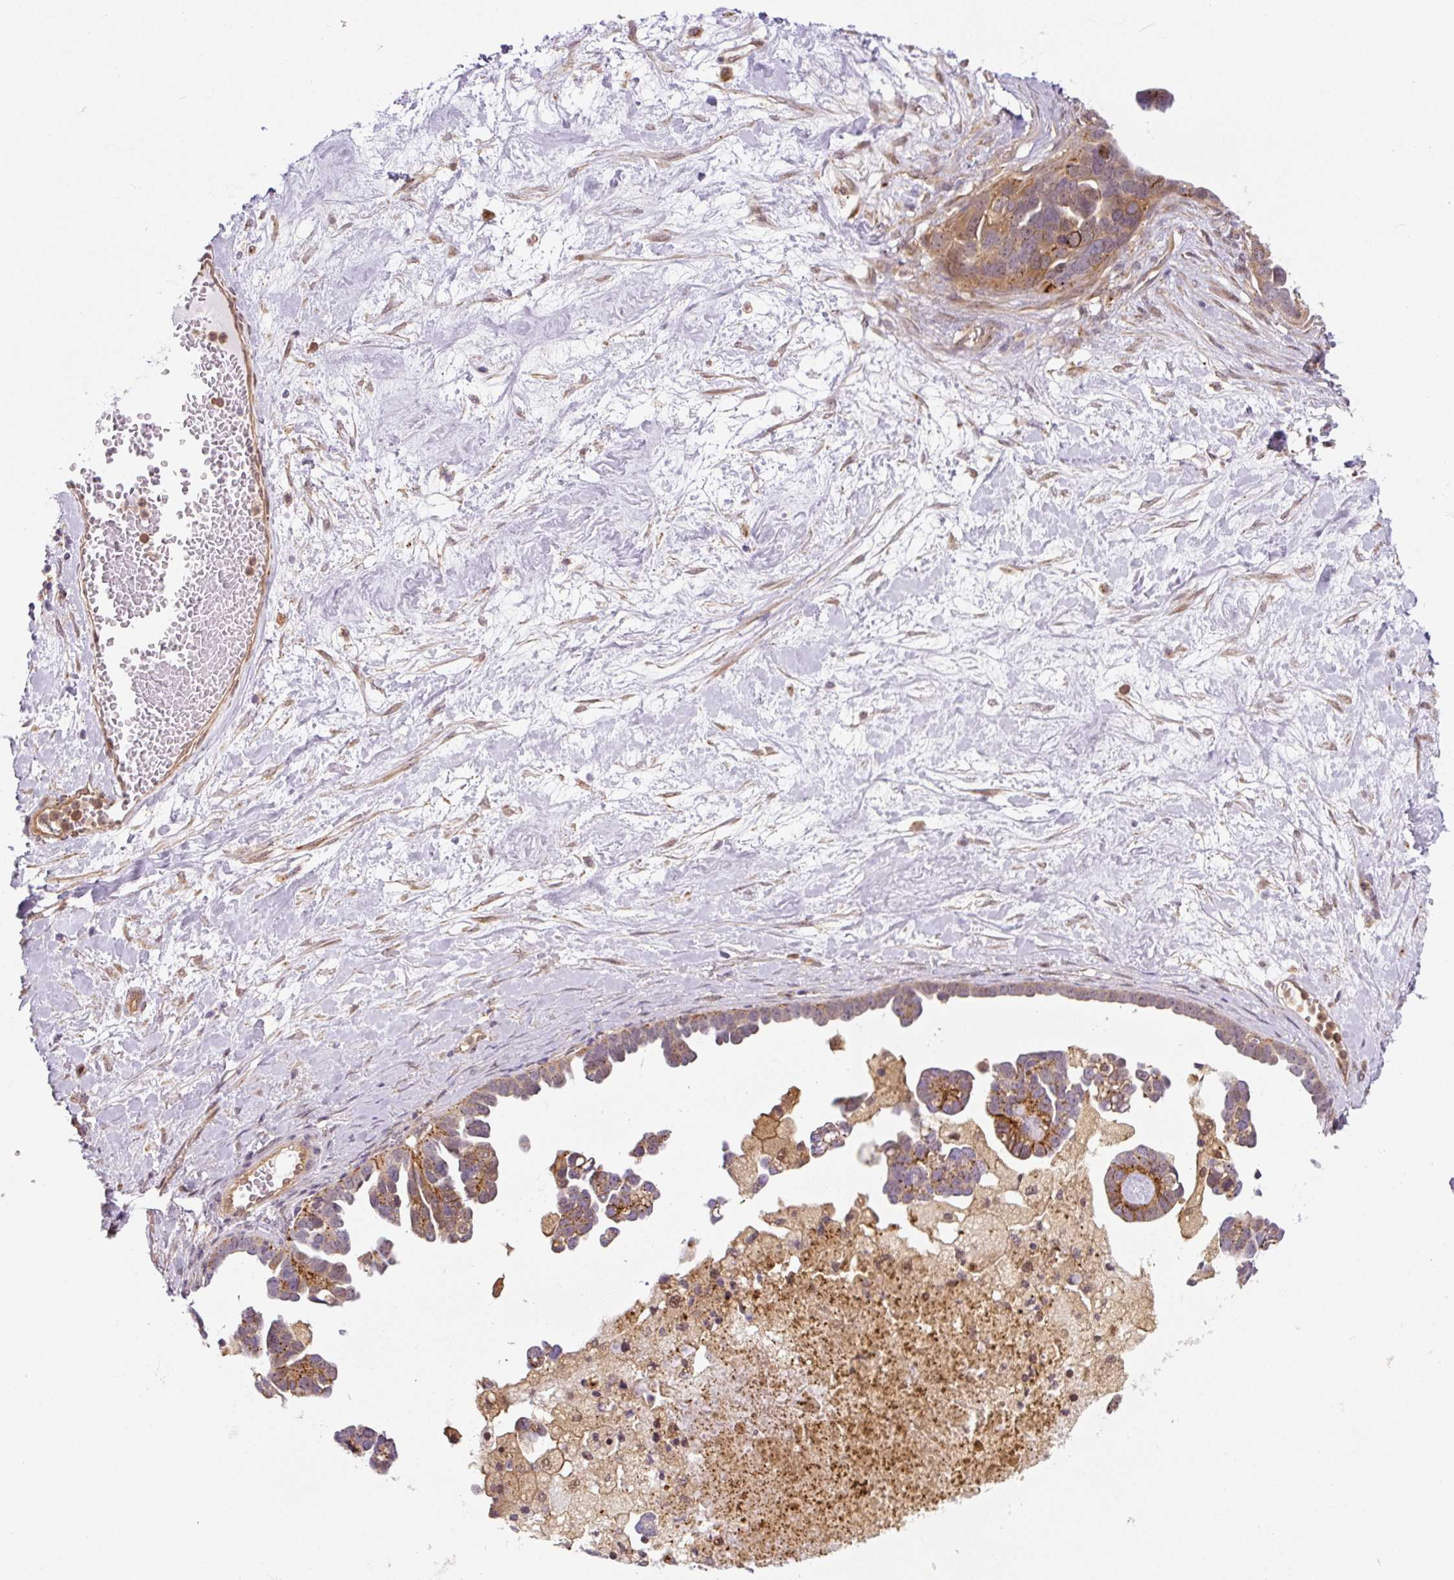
{"staining": {"intensity": "moderate", "quantity": ">75%", "location": "cytoplasmic/membranous"}, "tissue": "ovarian cancer", "cell_type": "Tumor cells", "image_type": "cancer", "snomed": [{"axis": "morphology", "description": "Cystadenocarcinoma, serous, NOS"}, {"axis": "topography", "description": "Ovary"}], "caption": "Immunohistochemical staining of ovarian cancer (serous cystadenocarcinoma) exhibits moderate cytoplasmic/membranous protein staining in about >75% of tumor cells. Immunohistochemistry stains the protein in brown and the nuclei are stained blue.", "gene": "ZSWIM7", "patient": {"sex": "female", "age": 54}}